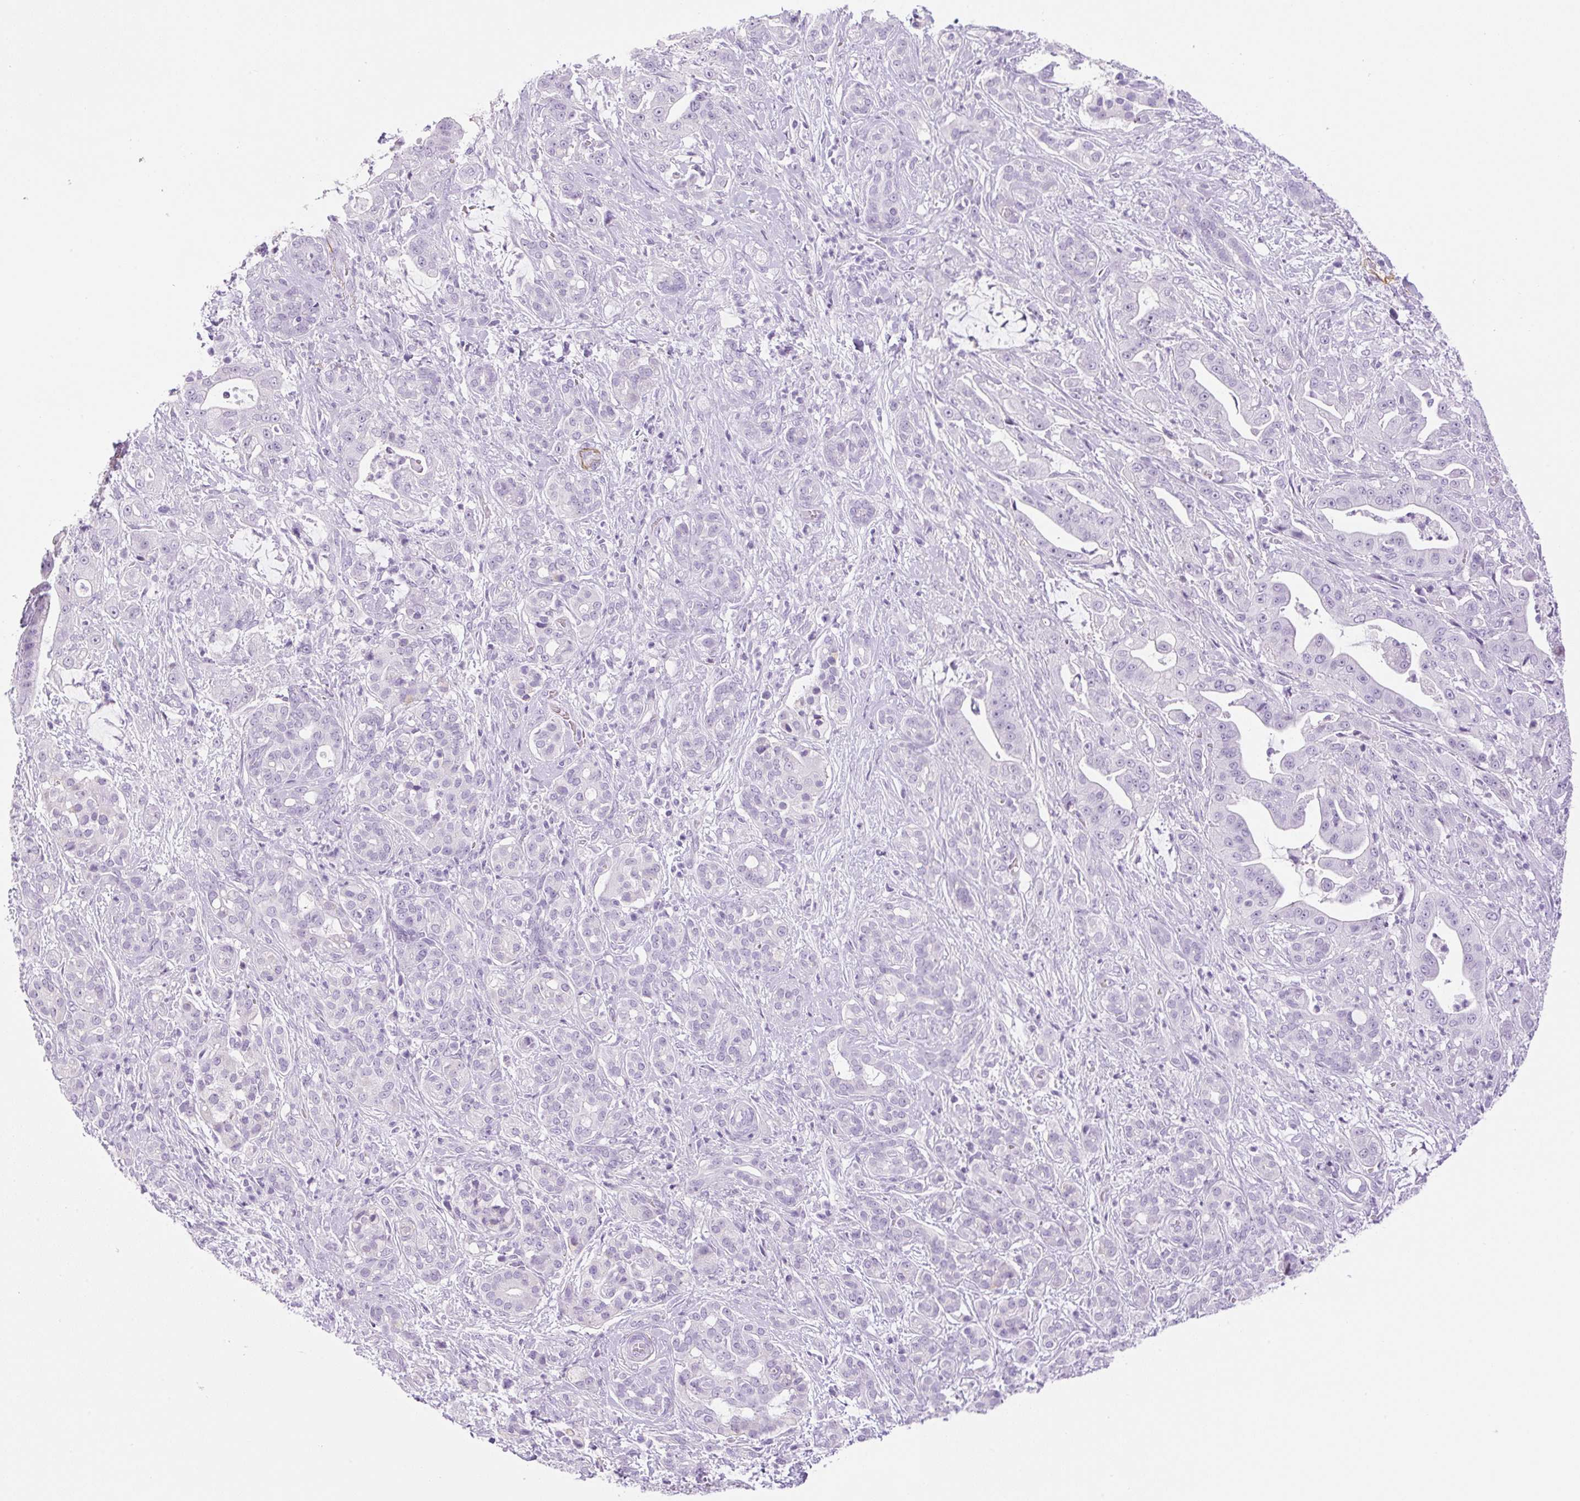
{"staining": {"intensity": "negative", "quantity": "none", "location": "none"}, "tissue": "pancreatic cancer", "cell_type": "Tumor cells", "image_type": "cancer", "snomed": [{"axis": "morphology", "description": "Adenocarcinoma, NOS"}, {"axis": "topography", "description": "Pancreas"}], "caption": "DAB immunohistochemical staining of human adenocarcinoma (pancreatic) shows no significant staining in tumor cells. The staining was performed using DAB to visualize the protein expression in brown, while the nuclei were stained in blue with hematoxylin (Magnification: 20x).", "gene": "SP140L", "patient": {"sex": "male", "age": 57}}